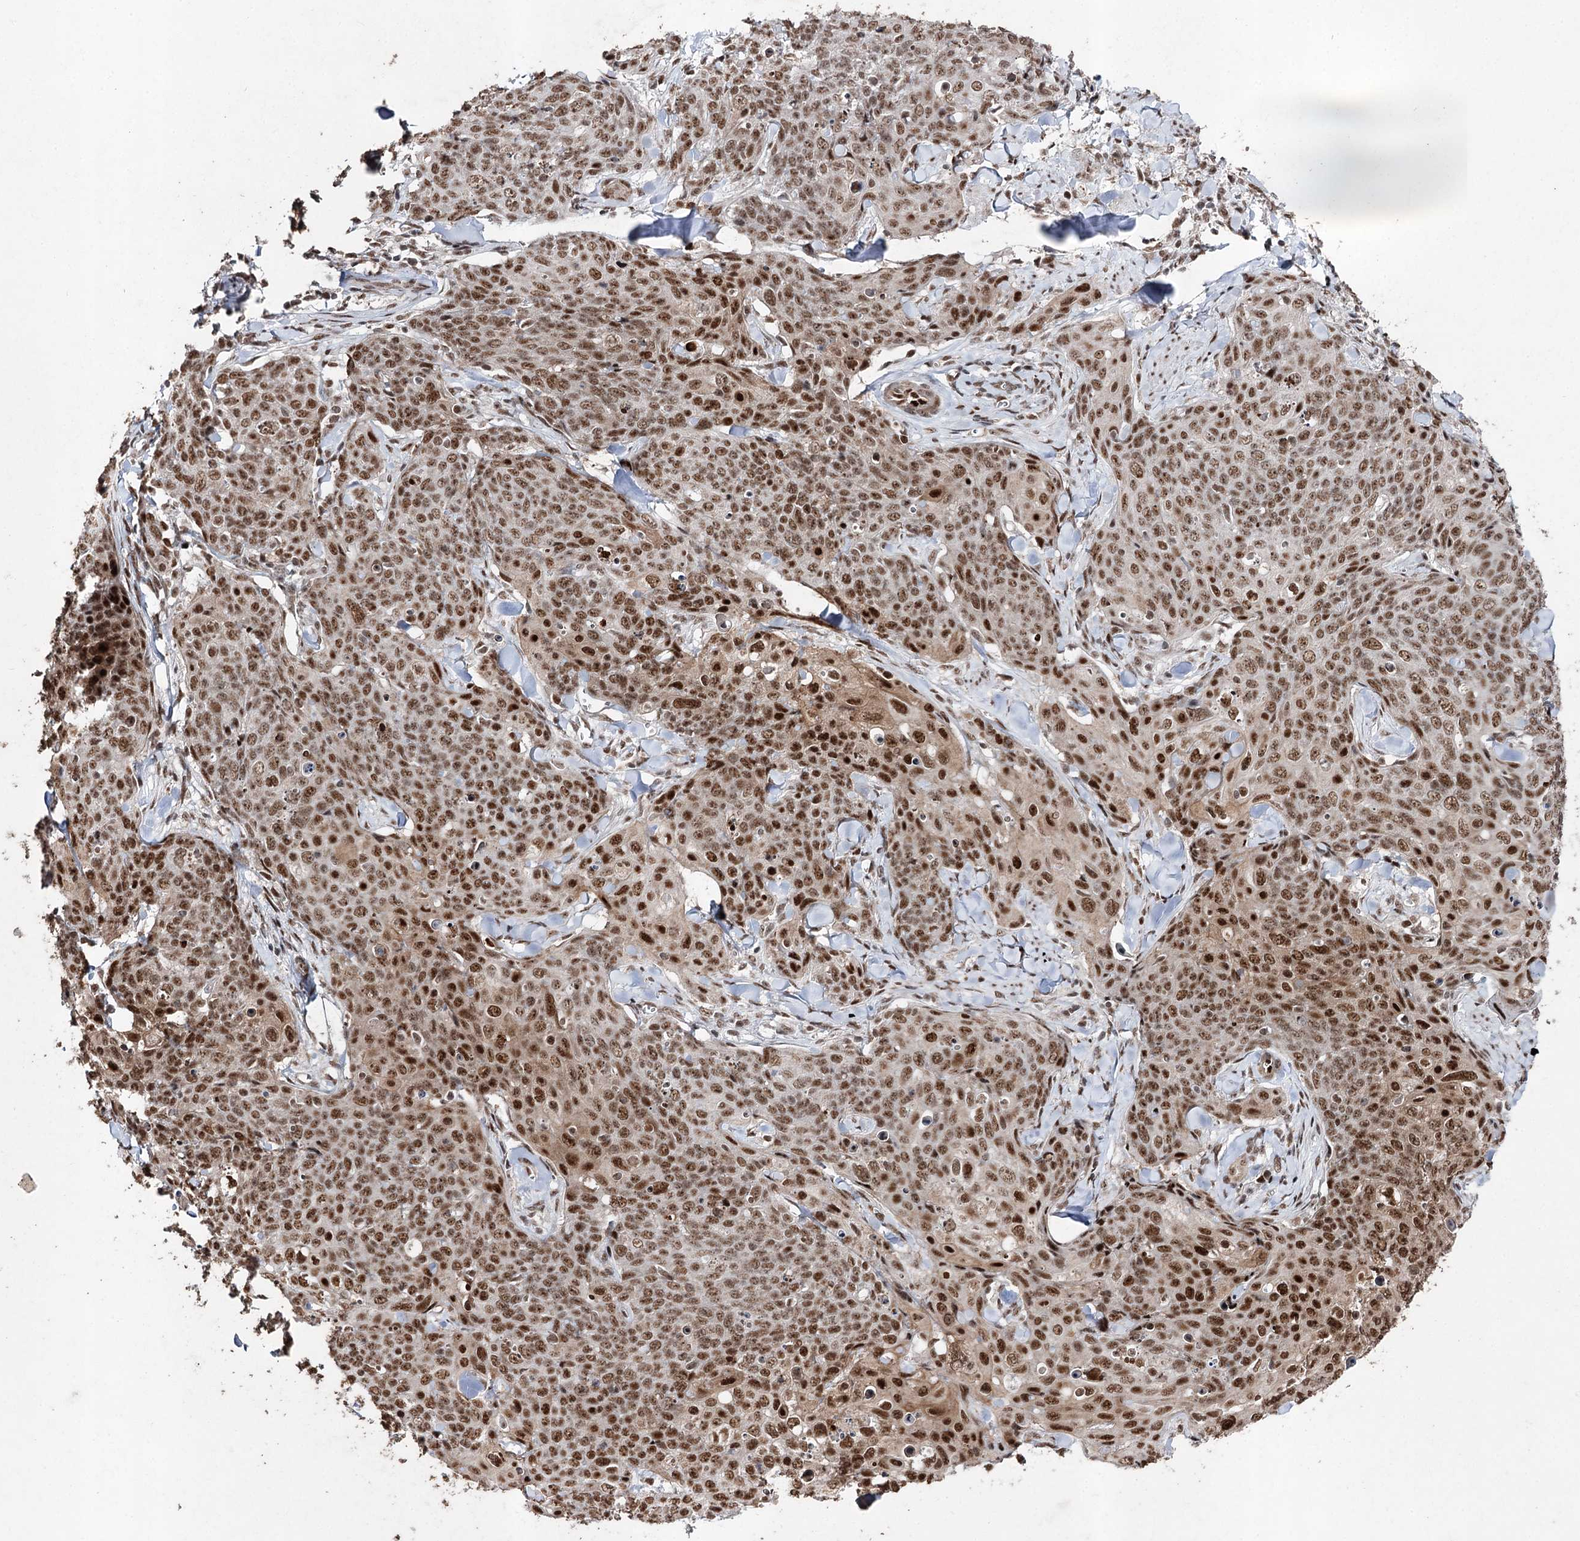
{"staining": {"intensity": "moderate", "quantity": ">75%", "location": "nuclear"}, "tissue": "skin cancer", "cell_type": "Tumor cells", "image_type": "cancer", "snomed": [{"axis": "morphology", "description": "Squamous cell carcinoma, NOS"}, {"axis": "topography", "description": "Skin"}, {"axis": "topography", "description": "Vulva"}], "caption": "Immunohistochemical staining of human skin cancer (squamous cell carcinoma) exhibits moderate nuclear protein expression in approximately >75% of tumor cells.", "gene": "PDCD4", "patient": {"sex": "female", "age": 85}}